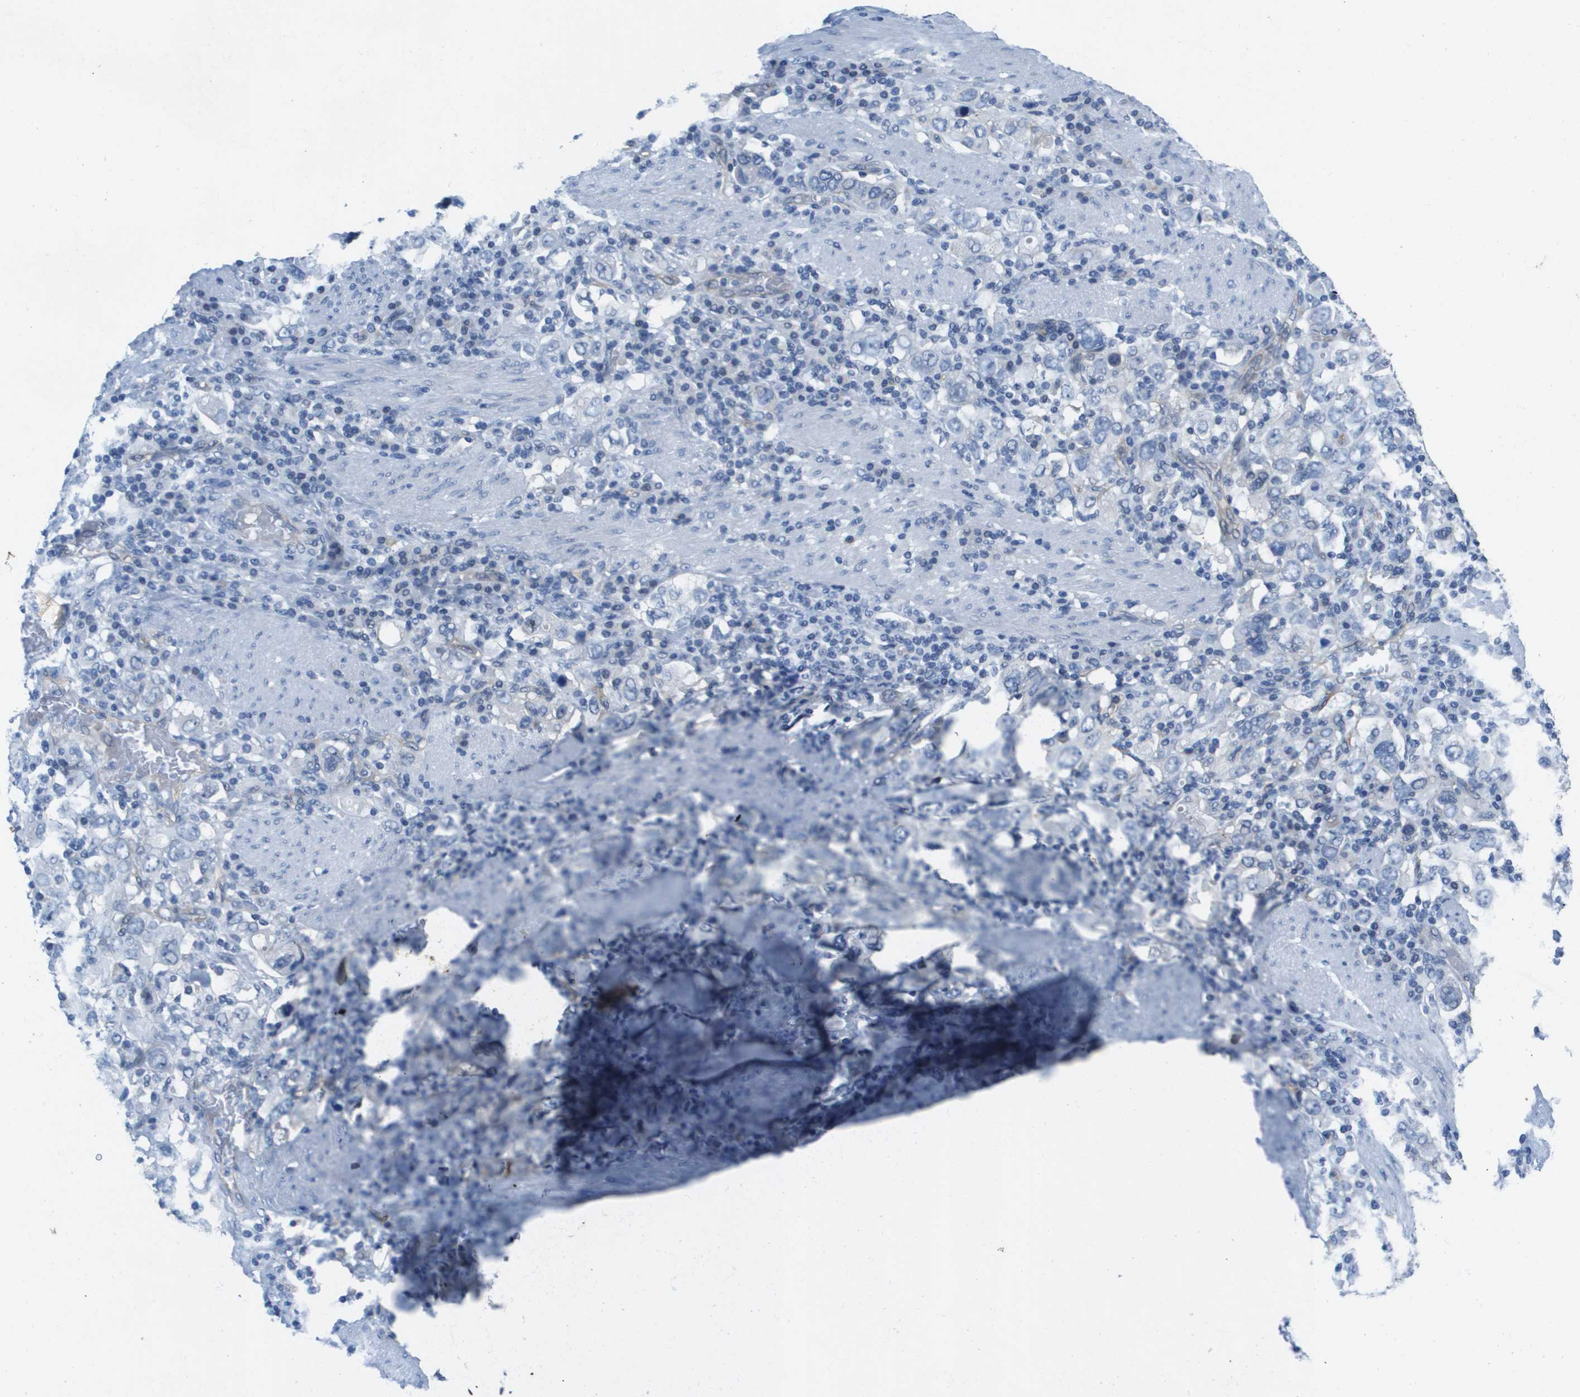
{"staining": {"intensity": "negative", "quantity": "none", "location": "none"}, "tissue": "stomach cancer", "cell_type": "Tumor cells", "image_type": "cancer", "snomed": [{"axis": "morphology", "description": "Adenocarcinoma, NOS"}, {"axis": "topography", "description": "Stomach, upper"}], "caption": "Tumor cells are negative for protein expression in human stomach cancer.", "gene": "ITGA6", "patient": {"sex": "male", "age": 62}}